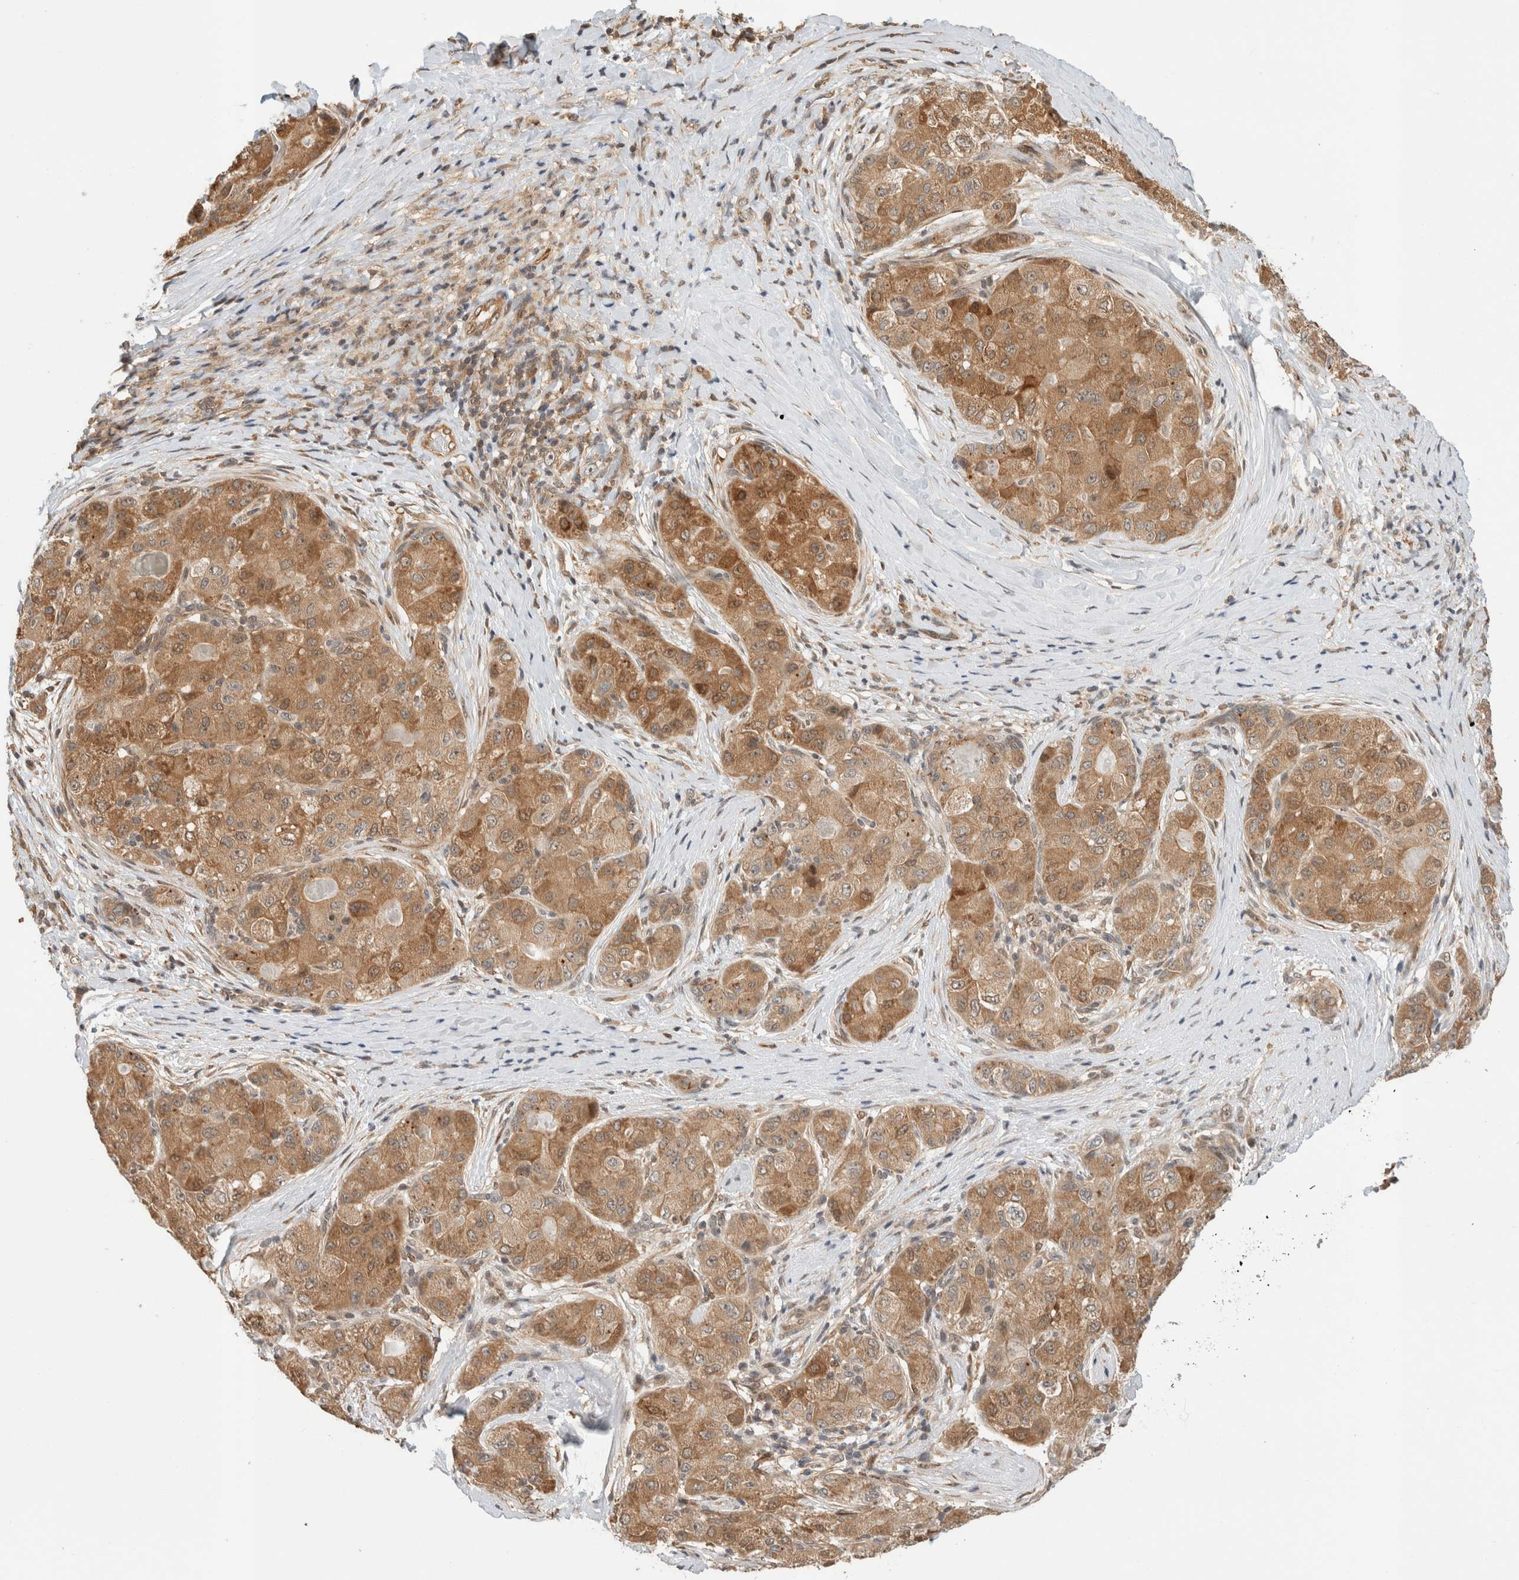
{"staining": {"intensity": "moderate", "quantity": ">75%", "location": "cytoplasmic/membranous"}, "tissue": "liver cancer", "cell_type": "Tumor cells", "image_type": "cancer", "snomed": [{"axis": "morphology", "description": "Carcinoma, Hepatocellular, NOS"}, {"axis": "topography", "description": "Liver"}], "caption": "Protein staining reveals moderate cytoplasmic/membranous positivity in approximately >75% of tumor cells in liver cancer (hepatocellular carcinoma).", "gene": "OTUD6B", "patient": {"sex": "male", "age": 80}}